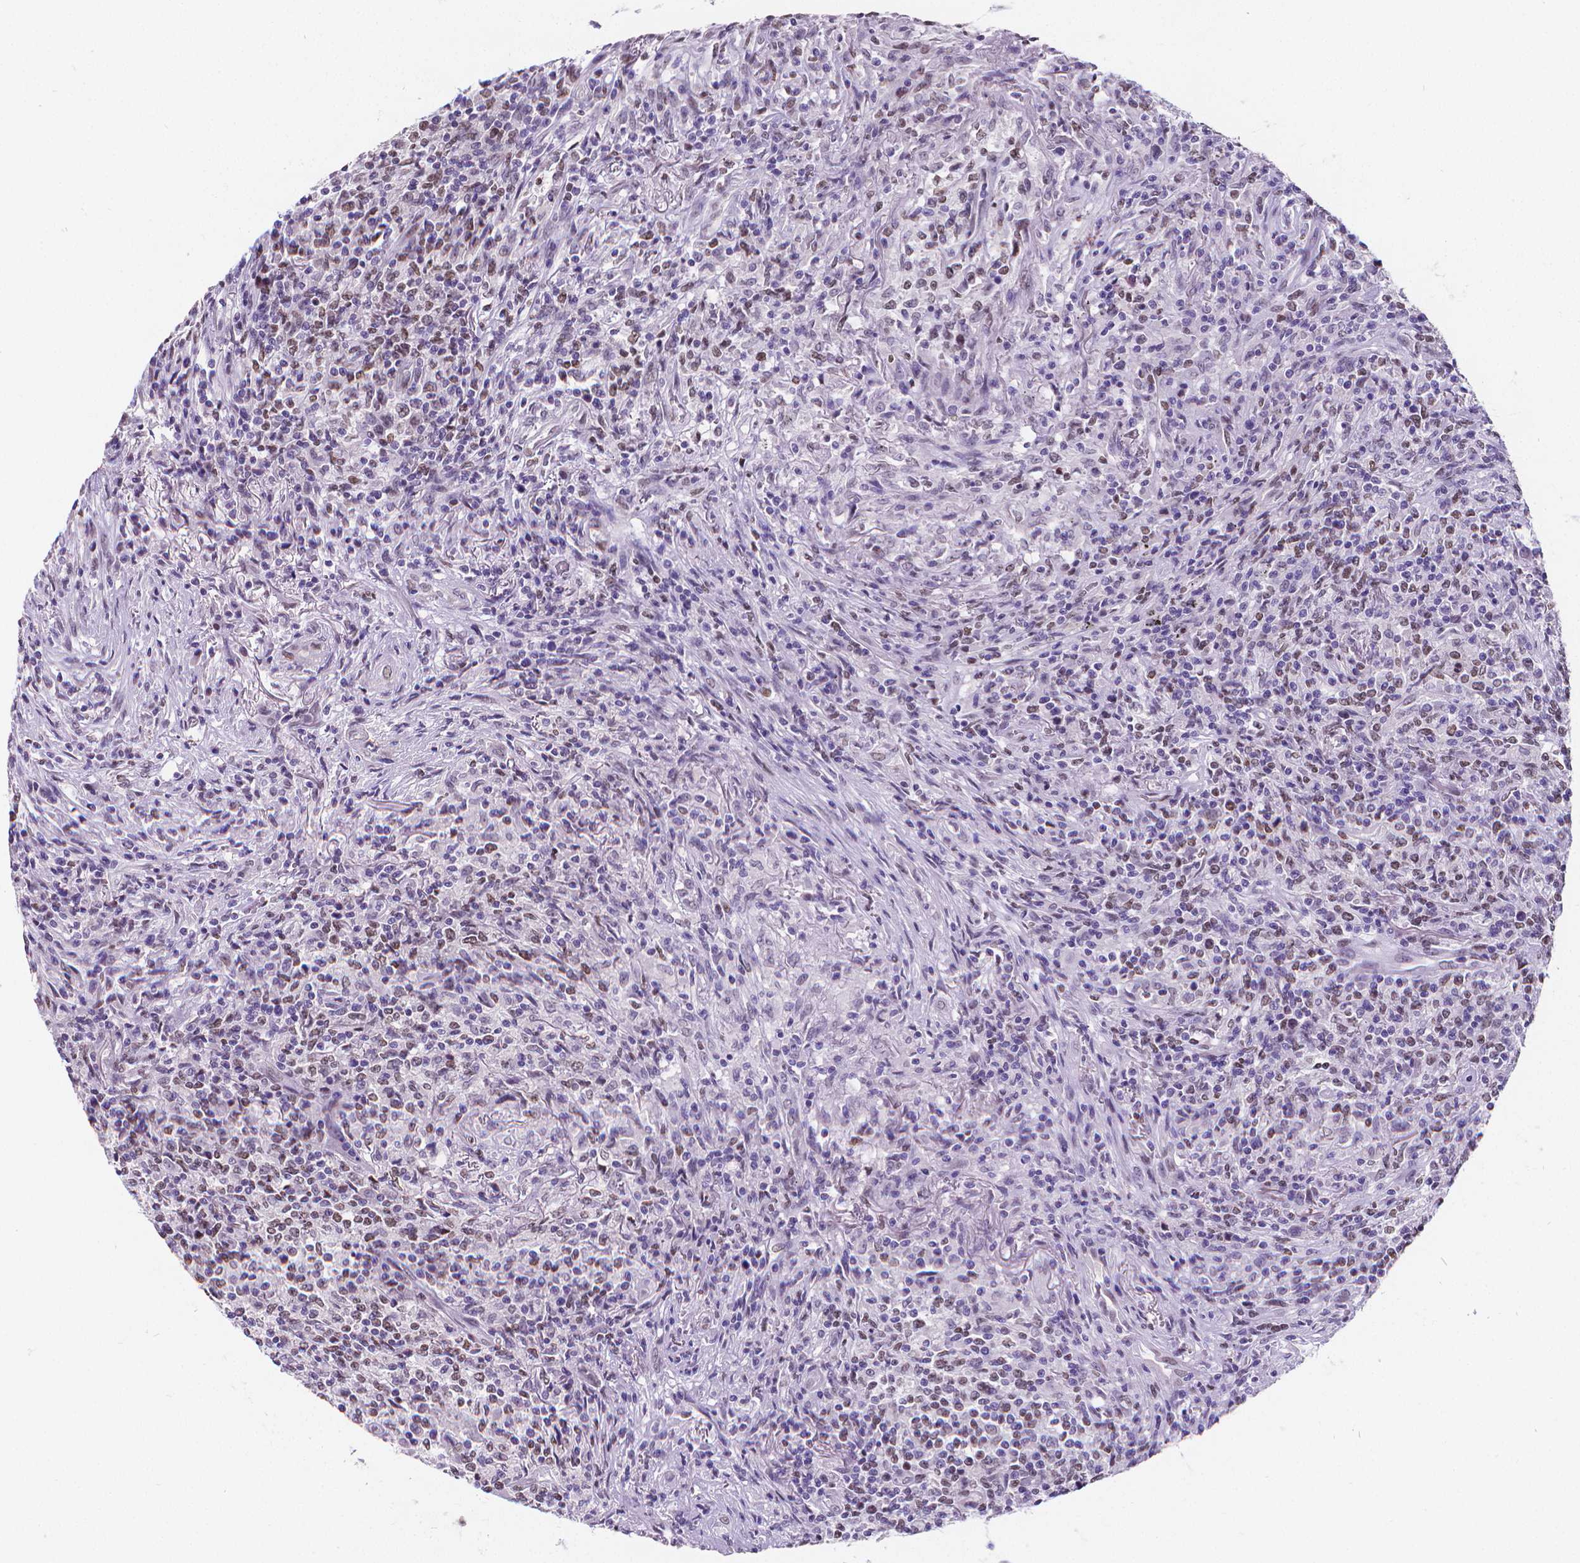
{"staining": {"intensity": "negative", "quantity": "none", "location": "none"}, "tissue": "lymphoma", "cell_type": "Tumor cells", "image_type": "cancer", "snomed": [{"axis": "morphology", "description": "Malignant lymphoma, non-Hodgkin's type, High grade"}, {"axis": "topography", "description": "Lung"}], "caption": "Lymphoma was stained to show a protein in brown. There is no significant positivity in tumor cells.", "gene": "MEF2C", "patient": {"sex": "male", "age": 79}}